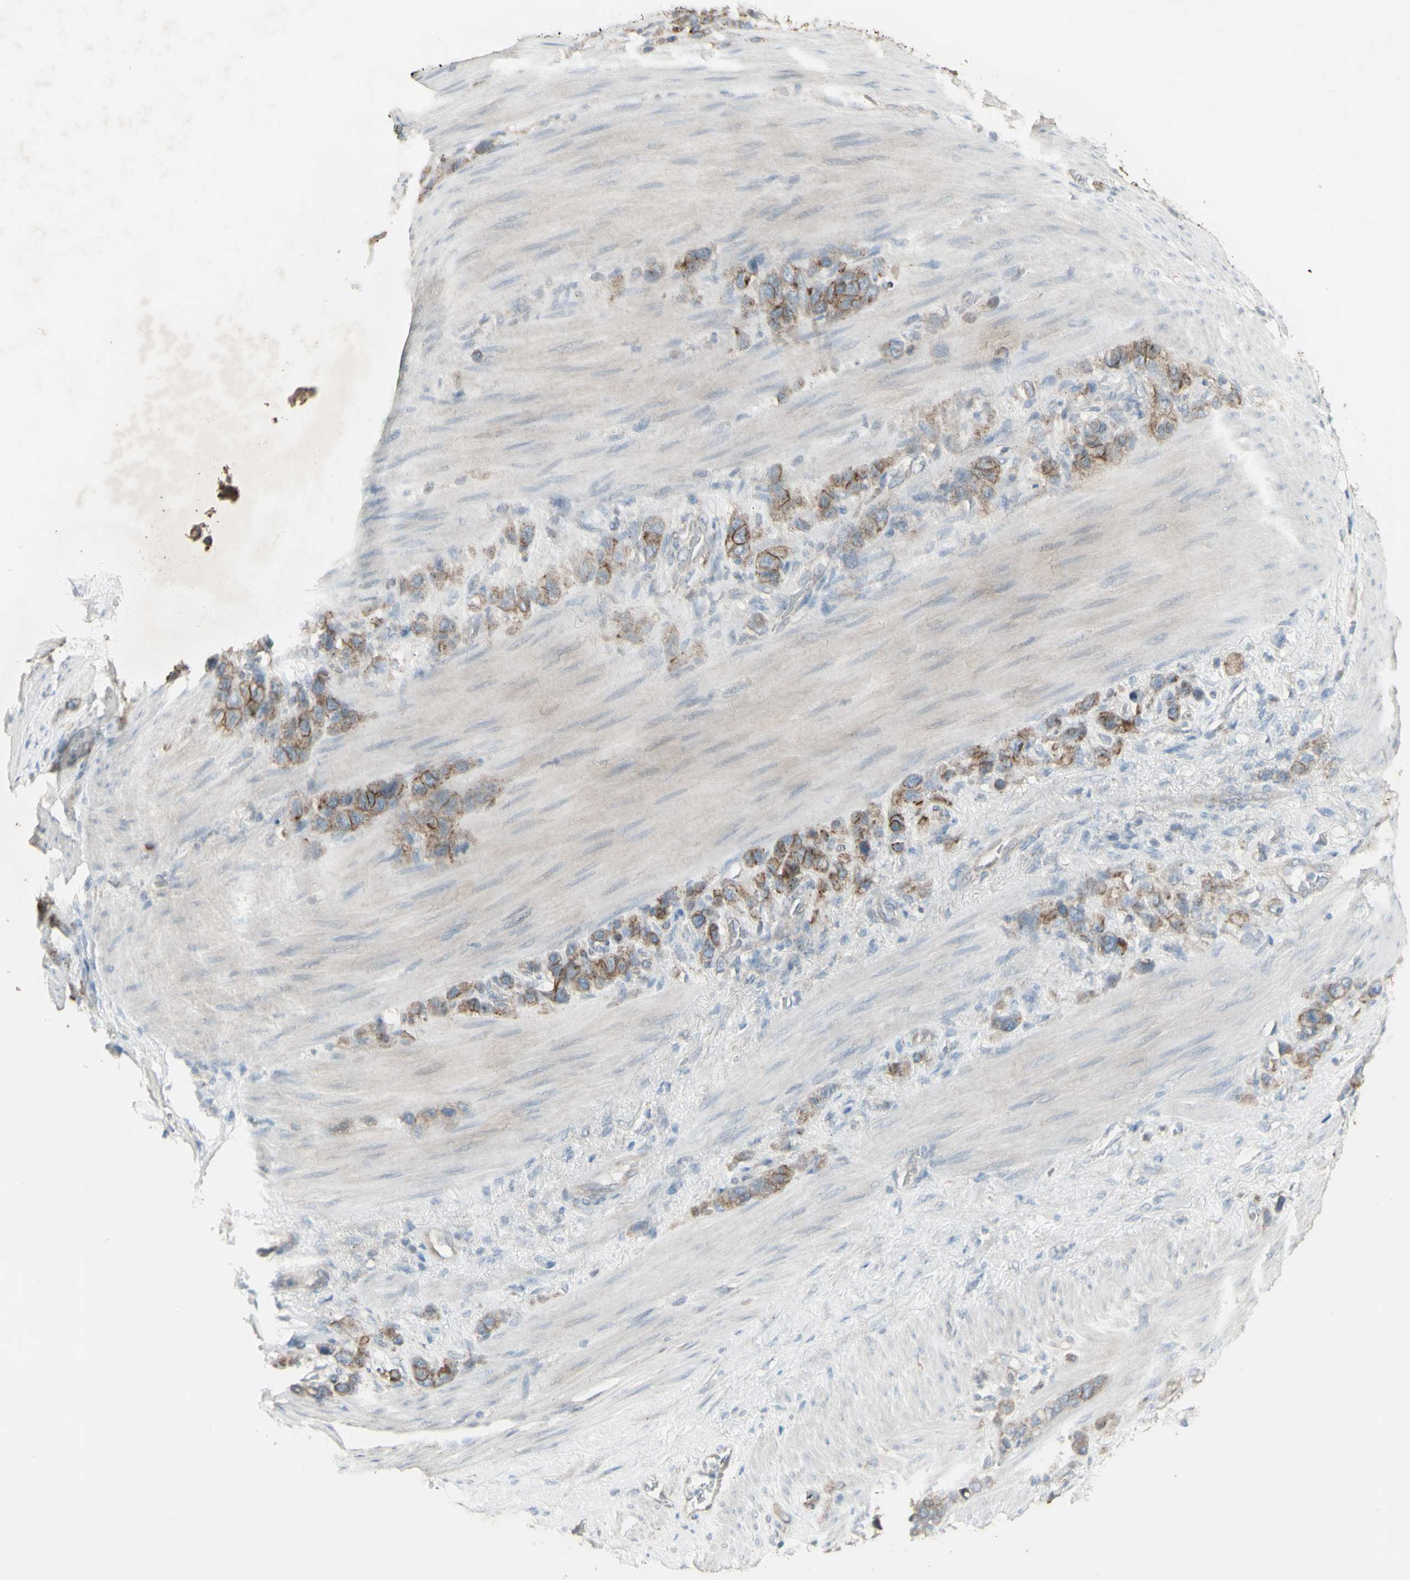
{"staining": {"intensity": "moderate", "quantity": "25%-75%", "location": "cytoplasmic/membranous"}, "tissue": "stomach cancer", "cell_type": "Tumor cells", "image_type": "cancer", "snomed": [{"axis": "morphology", "description": "Adenocarcinoma, NOS"}, {"axis": "morphology", "description": "Adenocarcinoma, High grade"}, {"axis": "topography", "description": "Stomach, upper"}, {"axis": "topography", "description": "Stomach, lower"}], "caption": "DAB immunohistochemical staining of stomach cancer reveals moderate cytoplasmic/membranous protein staining in approximately 25%-75% of tumor cells.", "gene": "FXYD3", "patient": {"sex": "female", "age": 65}}